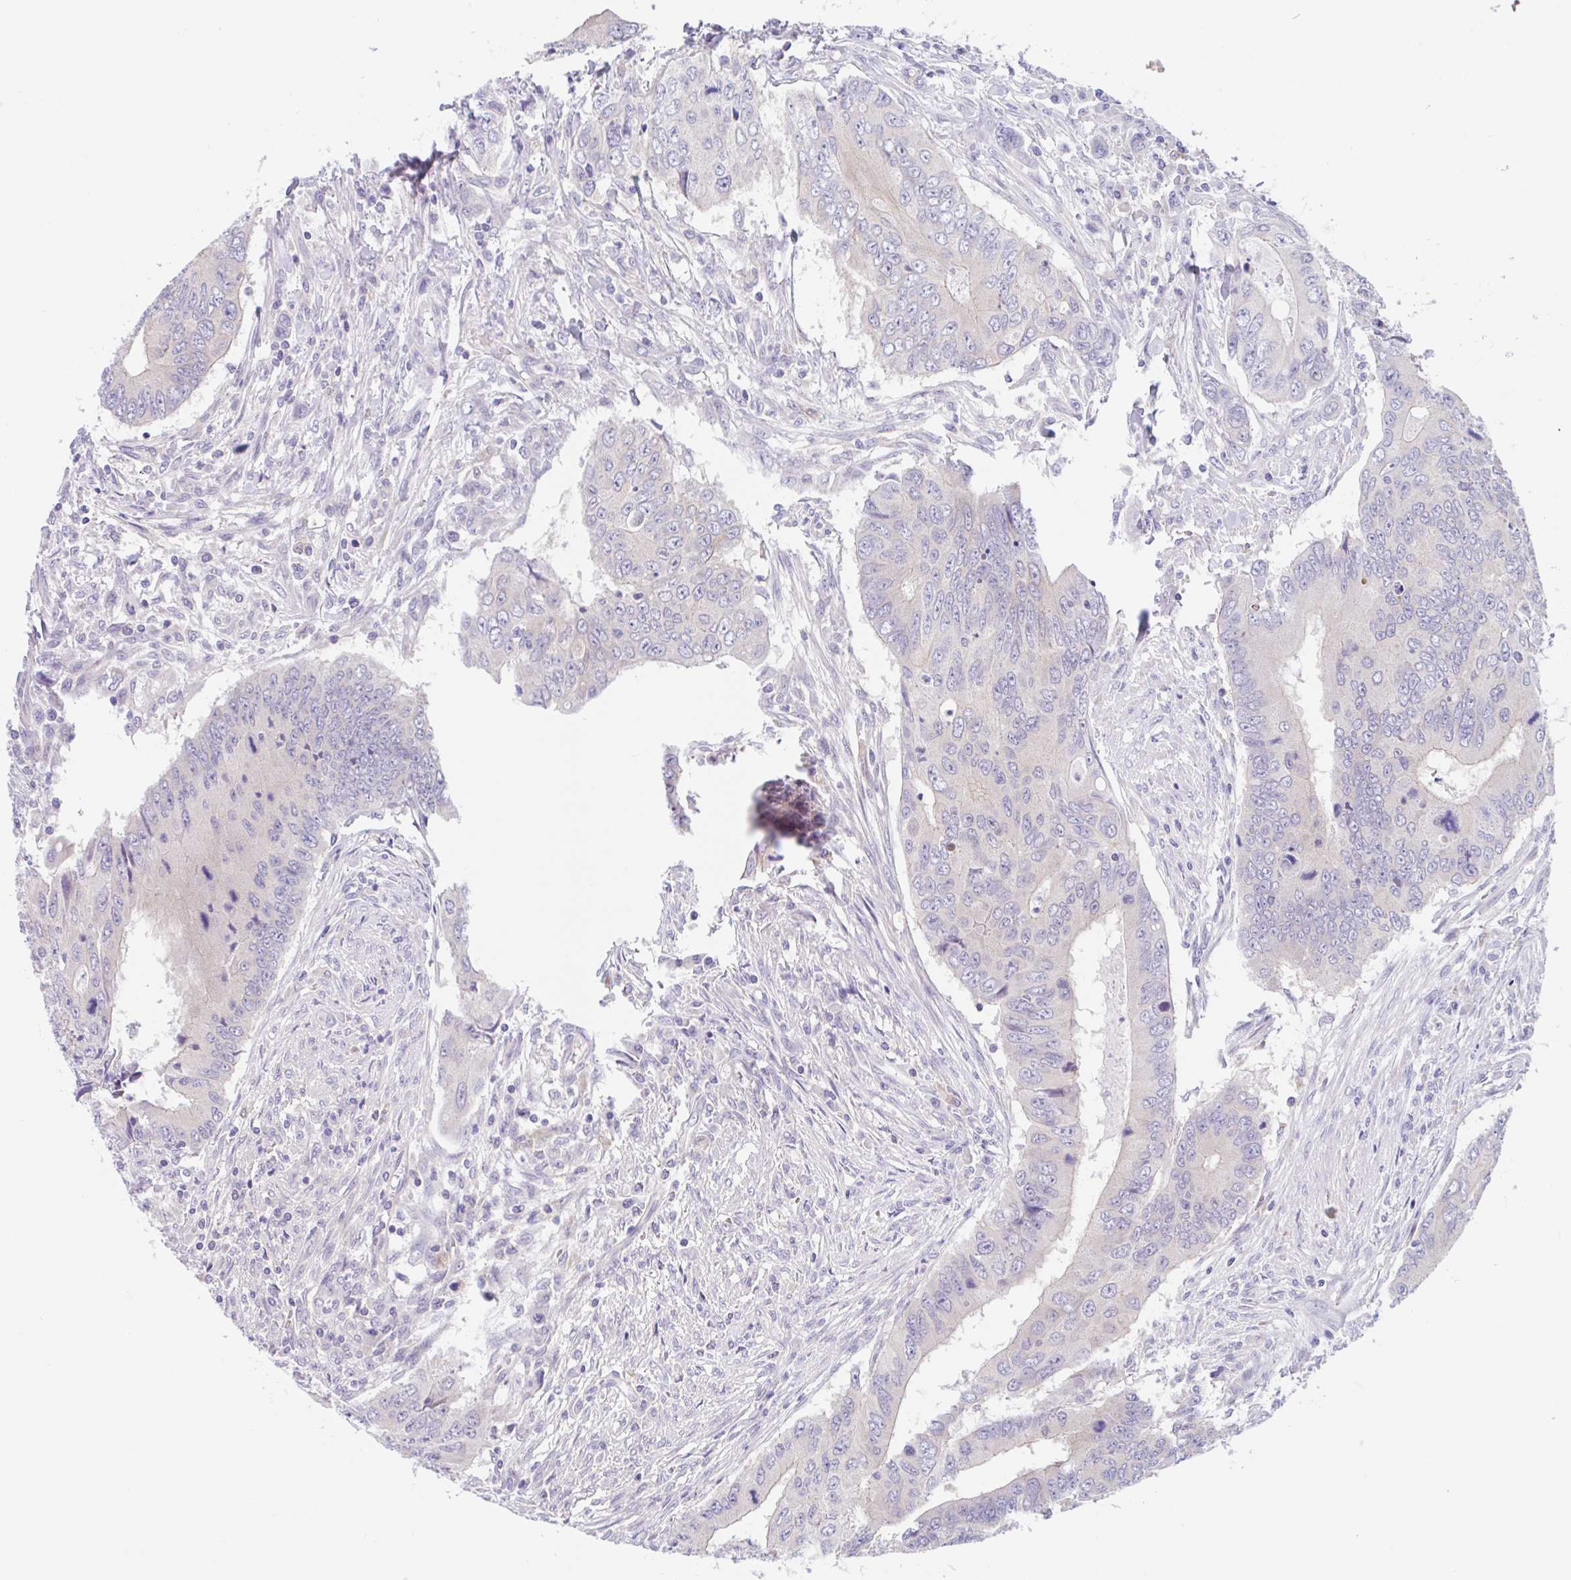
{"staining": {"intensity": "negative", "quantity": "none", "location": "none"}, "tissue": "colorectal cancer", "cell_type": "Tumor cells", "image_type": "cancer", "snomed": [{"axis": "morphology", "description": "Adenocarcinoma, NOS"}, {"axis": "topography", "description": "Colon"}], "caption": "Immunohistochemical staining of colorectal adenocarcinoma exhibits no significant positivity in tumor cells.", "gene": "TMEM86A", "patient": {"sex": "male", "age": 53}}